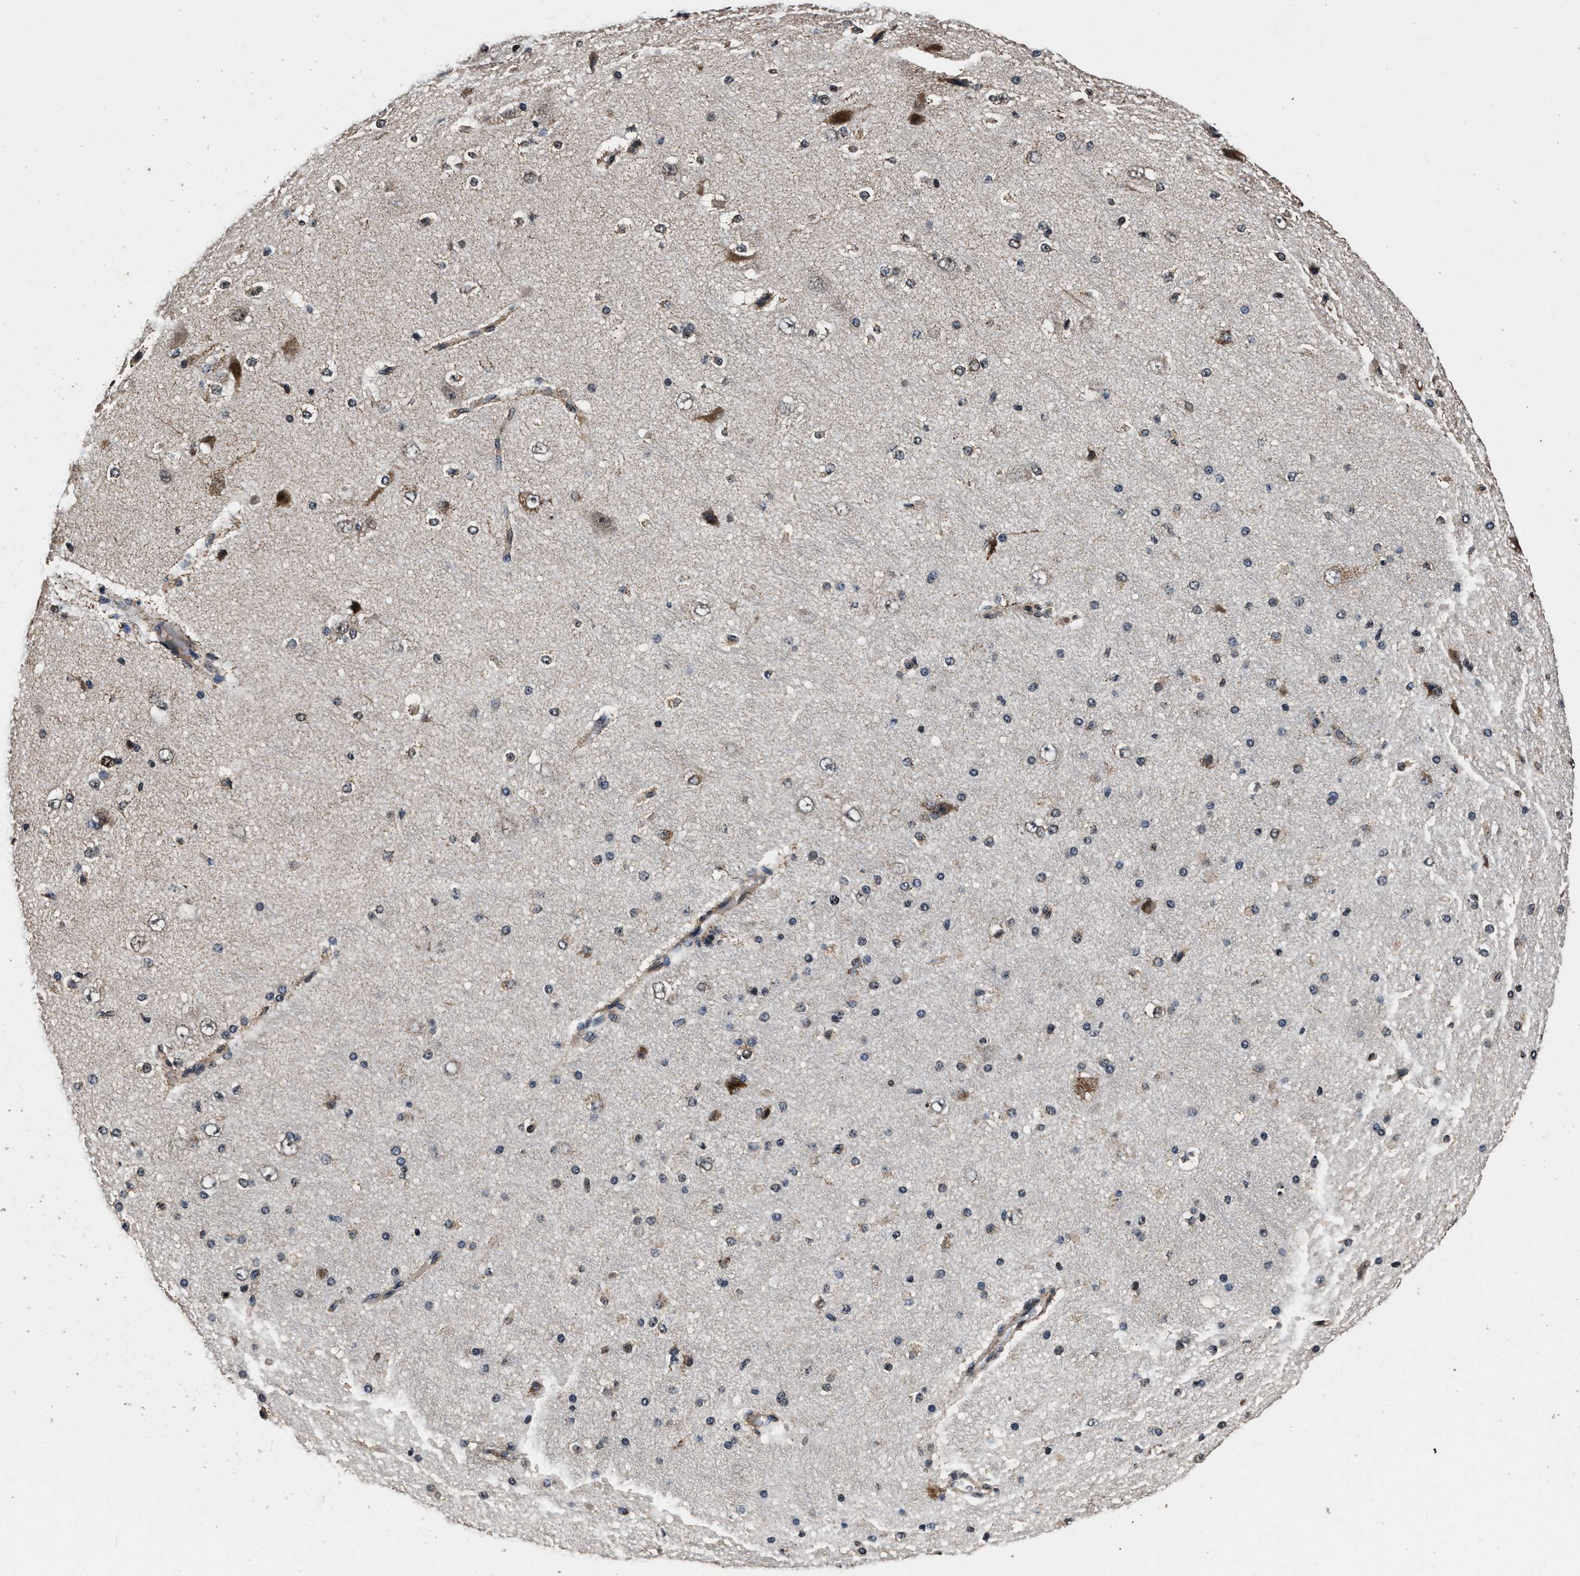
{"staining": {"intensity": "moderate", "quantity": "25%-75%", "location": "cytoplasmic/membranous,nuclear"}, "tissue": "cerebral cortex", "cell_type": "Endothelial cells", "image_type": "normal", "snomed": [{"axis": "morphology", "description": "Normal tissue, NOS"}, {"axis": "morphology", "description": "Developmental malformation"}, {"axis": "topography", "description": "Cerebral cortex"}], "caption": "Immunohistochemistry image of normal cerebral cortex stained for a protein (brown), which reveals medium levels of moderate cytoplasmic/membranous,nuclear expression in about 25%-75% of endothelial cells.", "gene": "CSTF1", "patient": {"sex": "female", "age": 30}}